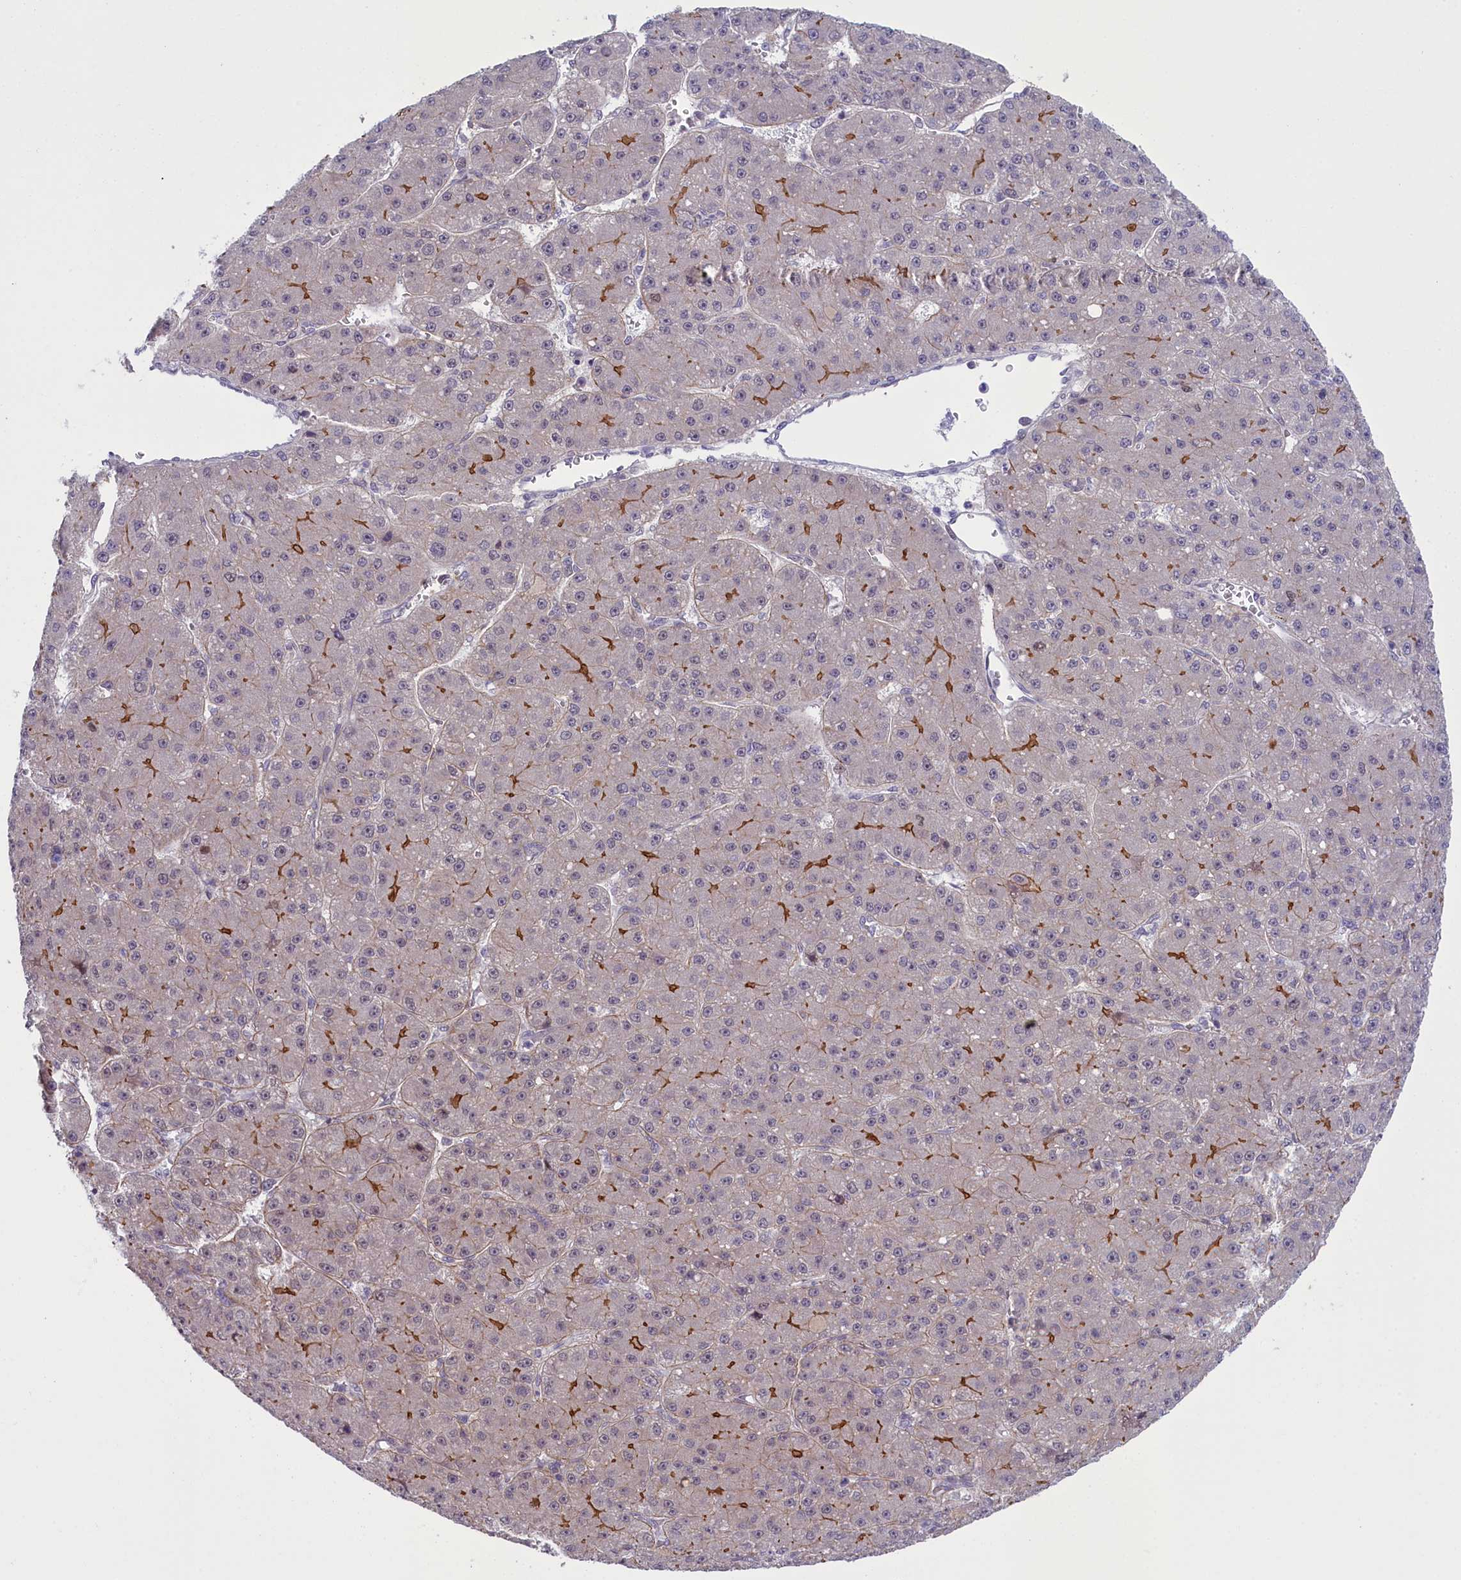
{"staining": {"intensity": "moderate", "quantity": "<25%", "location": "cytoplasmic/membranous"}, "tissue": "liver cancer", "cell_type": "Tumor cells", "image_type": "cancer", "snomed": [{"axis": "morphology", "description": "Carcinoma, Hepatocellular, NOS"}, {"axis": "topography", "description": "Liver"}], "caption": "Liver hepatocellular carcinoma stained for a protein exhibits moderate cytoplasmic/membranous positivity in tumor cells.", "gene": "CCL23", "patient": {"sex": "male", "age": 67}}